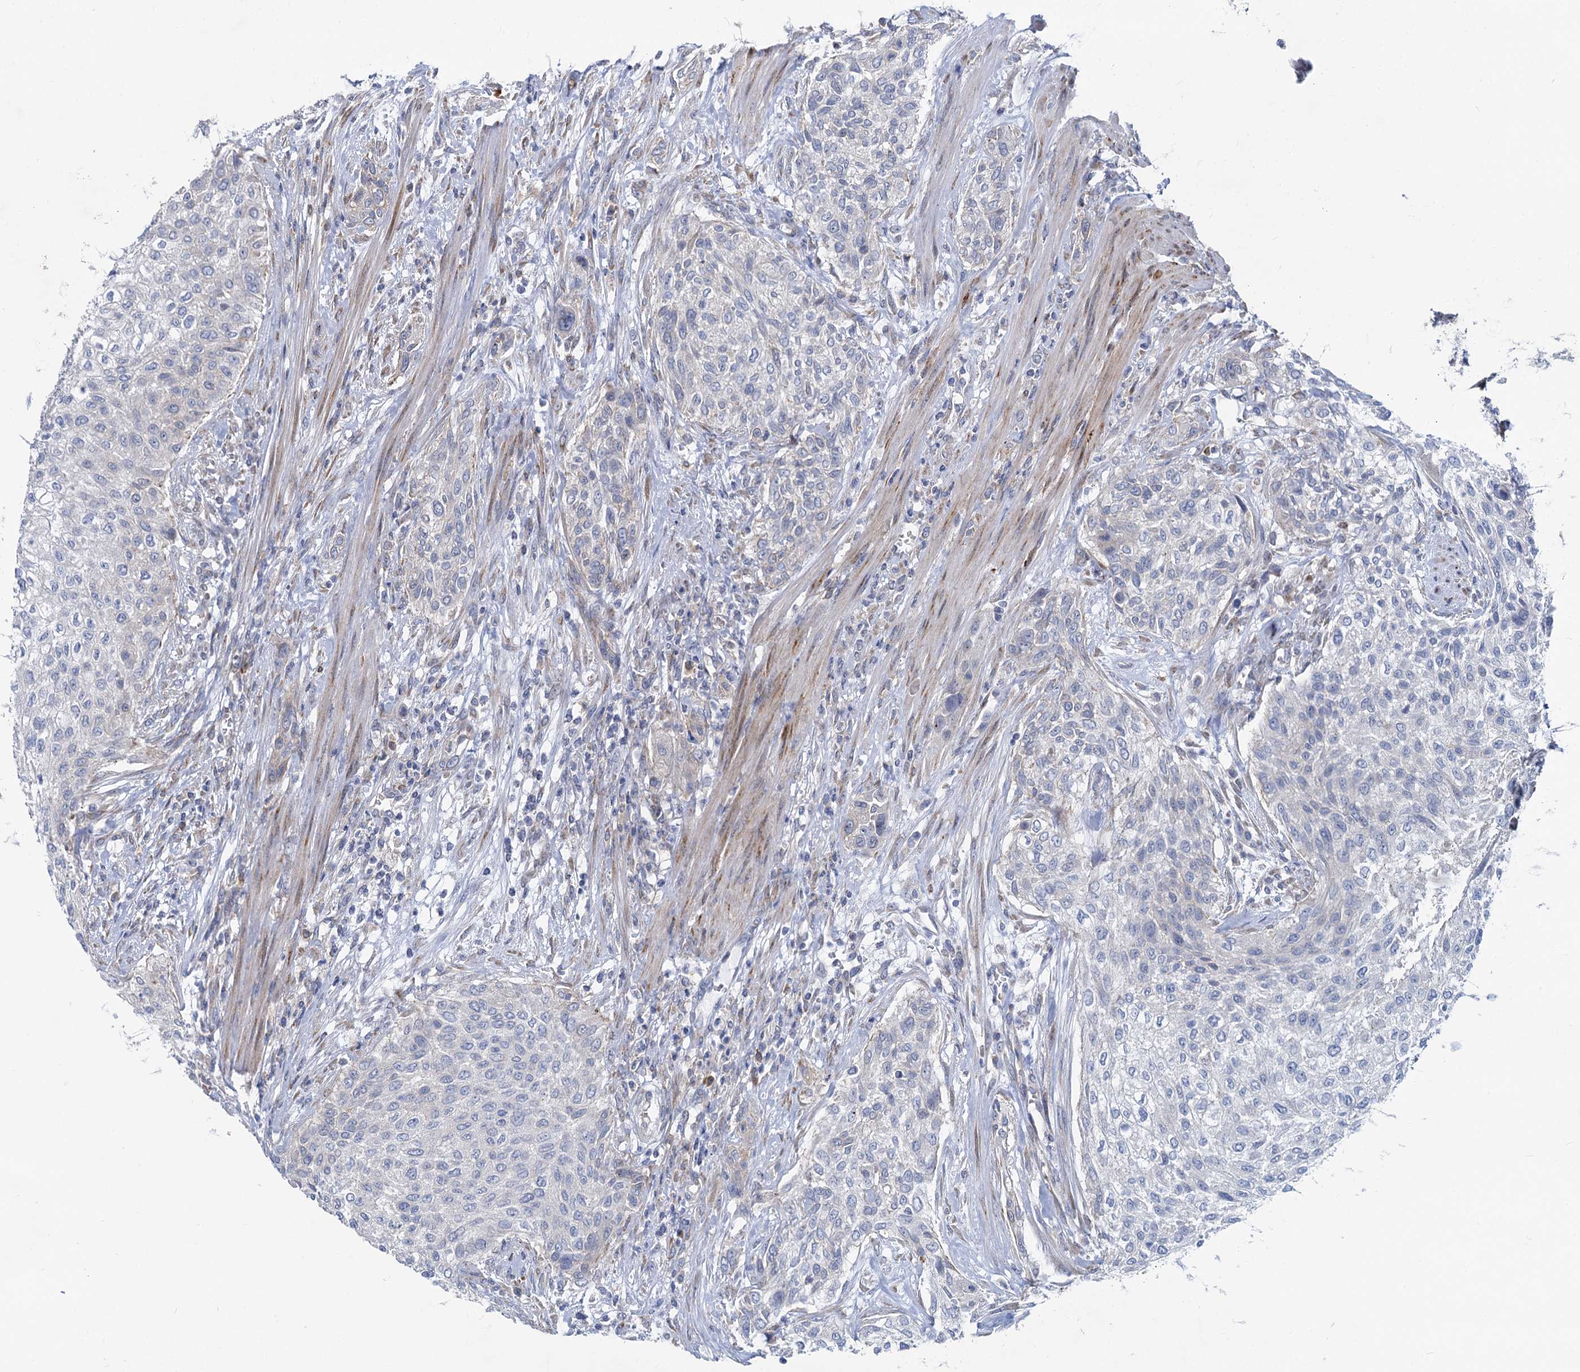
{"staining": {"intensity": "negative", "quantity": "none", "location": "none"}, "tissue": "urothelial cancer", "cell_type": "Tumor cells", "image_type": "cancer", "snomed": [{"axis": "morphology", "description": "Normal tissue, NOS"}, {"axis": "morphology", "description": "Urothelial carcinoma, NOS"}, {"axis": "topography", "description": "Urinary bladder"}, {"axis": "topography", "description": "Peripheral nerve tissue"}], "caption": "This is a histopathology image of immunohistochemistry staining of transitional cell carcinoma, which shows no expression in tumor cells.", "gene": "PRSS35", "patient": {"sex": "male", "age": 35}}